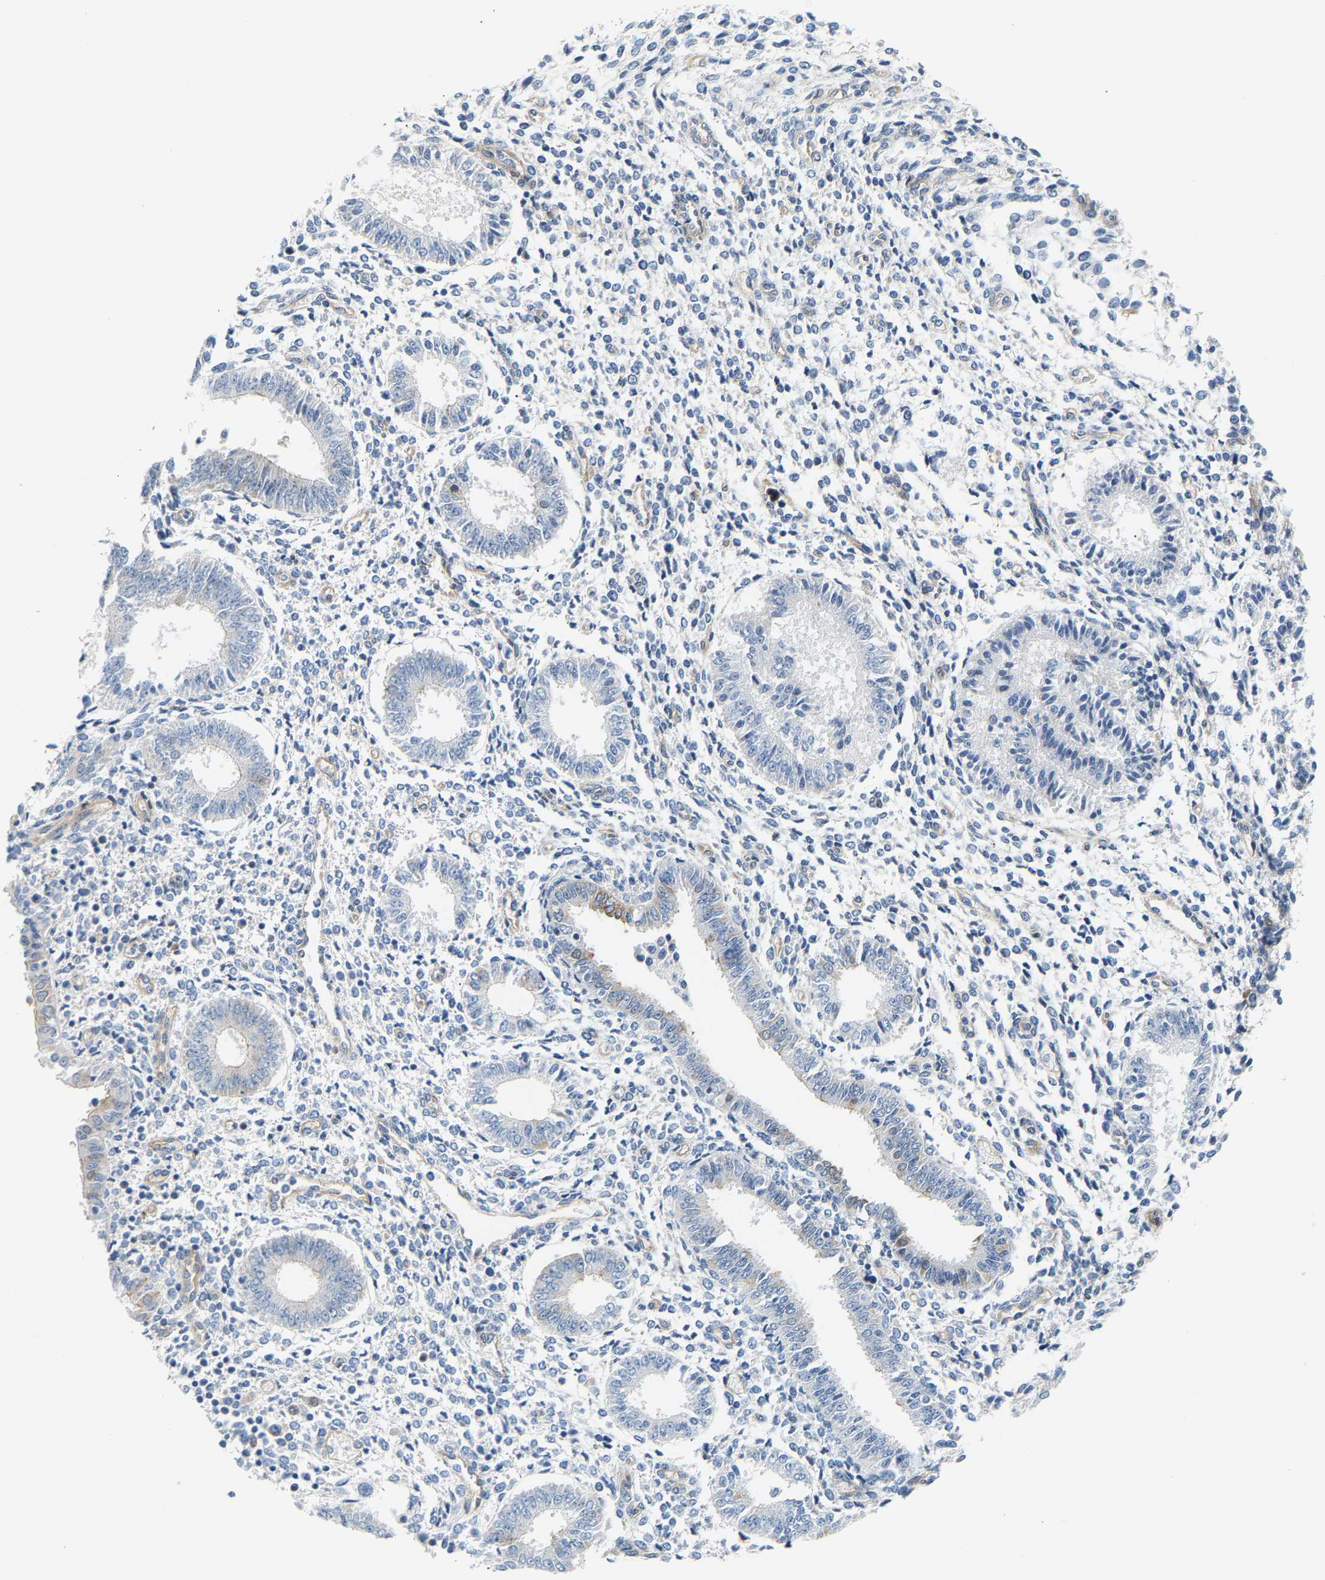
{"staining": {"intensity": "weak", "quantity": "<25%", "location": "cytoplasmic/membranous"}, "tissue": "endometrium", "cell_type": "Cells in endometrial stroma", "image_type": "normal", "snomed": [{"axis": "morphology", "description": "Normal tissue, NOS"}, {"axis": "topography", "description": "Endometrium"}], "caption": "An image of endometrium stained for a protein exhibits no brown staining in cells in endometrial stroma.", "gene": "PAWR", "patient": {"sex": "female", "age": 35}}